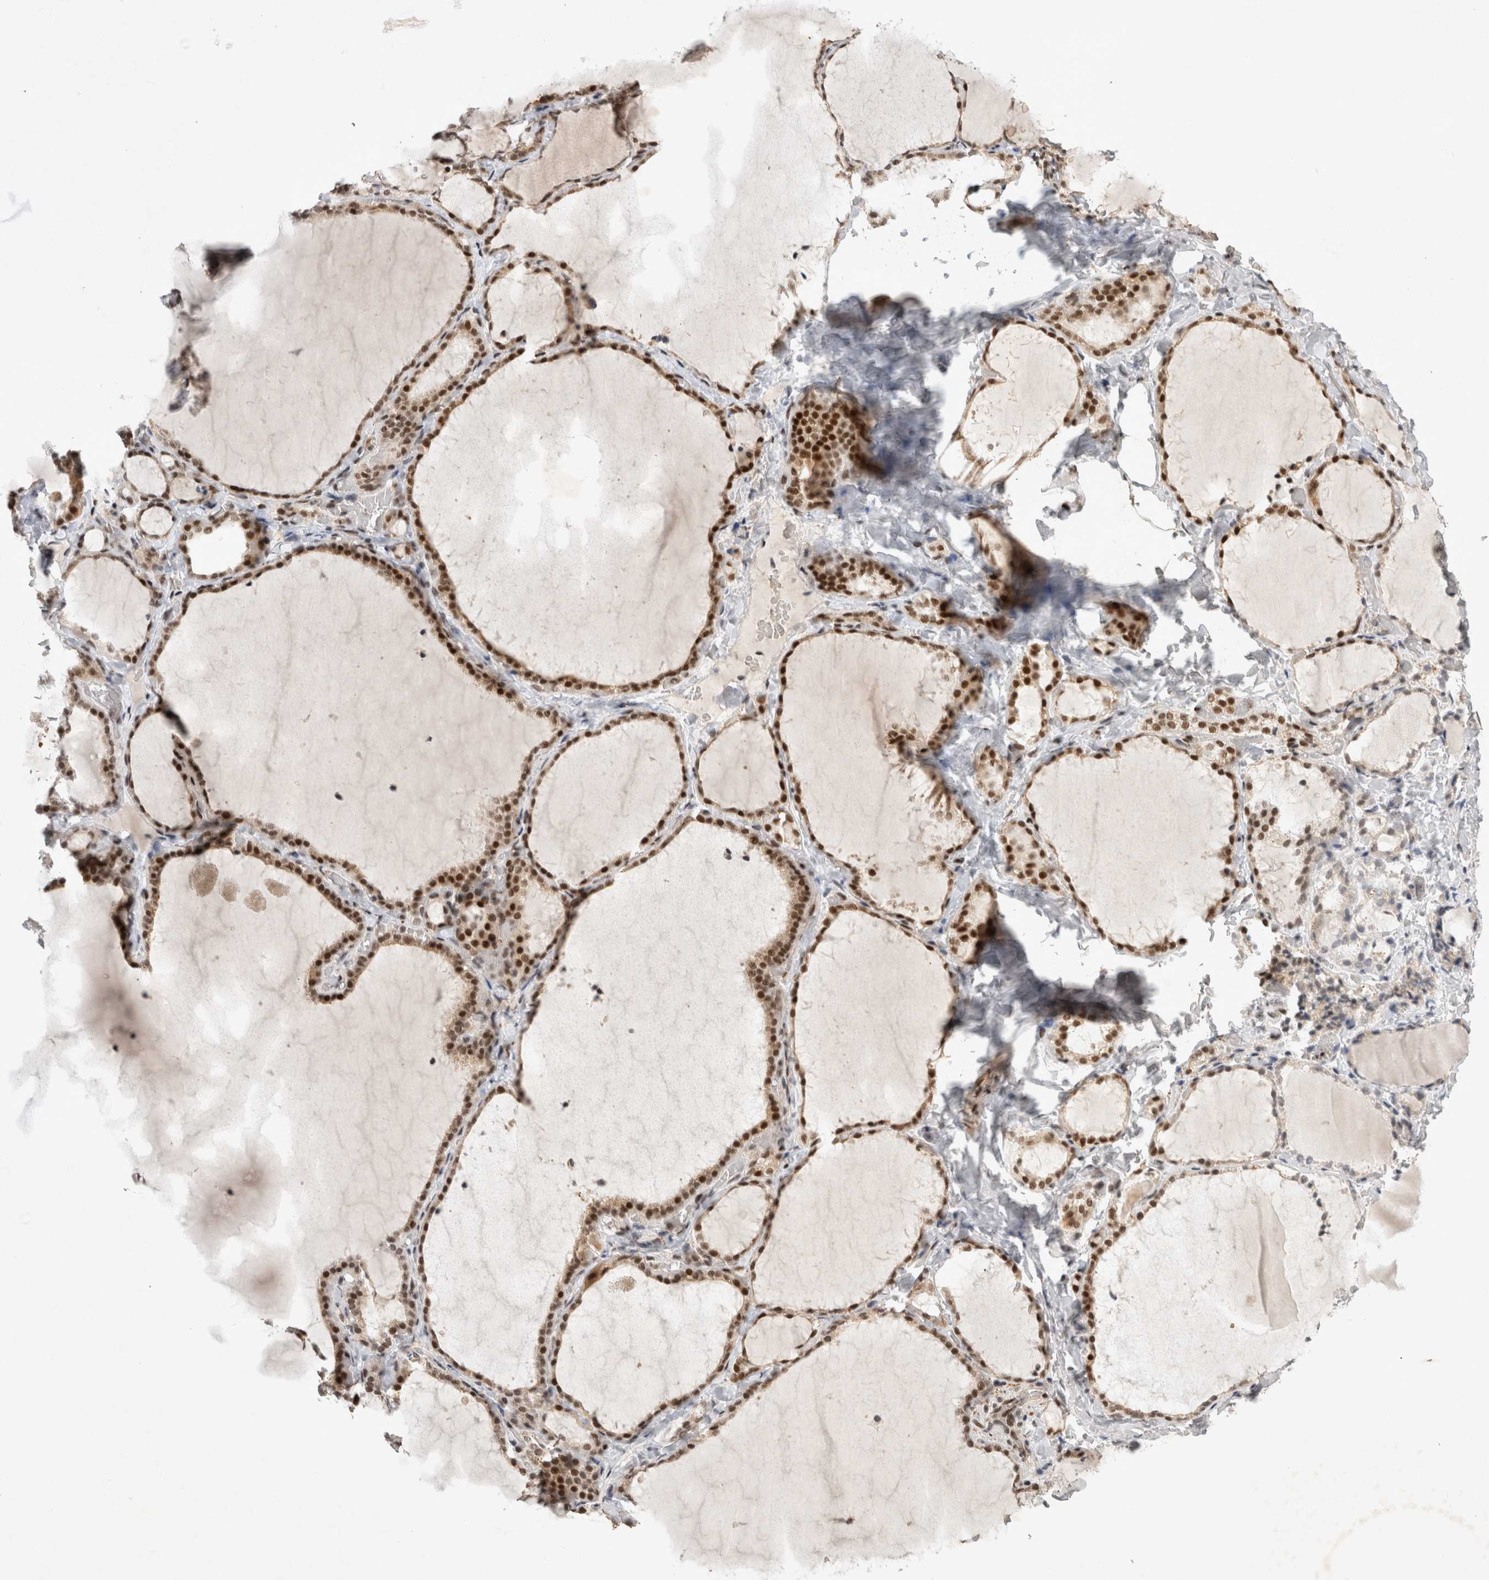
{"staining": {"intensity": "strong", "quantity": ">75%", "location": "nuclear"}, "tissue": "thyroid gland", "cell_type": "Glandular cells", "image_type": "normal", "snomed": [{"axis": "morphology", "description": "Normal tissue, NOS"}, {"axis": "topography", "description": "Thyroid gland"}], "caption": "Approximately >75% of glandular cells in normal human thyroid gland show strong nuclear protein expression as visualized by brown immunohistochemical staining.", "gene": "HESX1", "patient": {"sex": "female", "age": 22}}